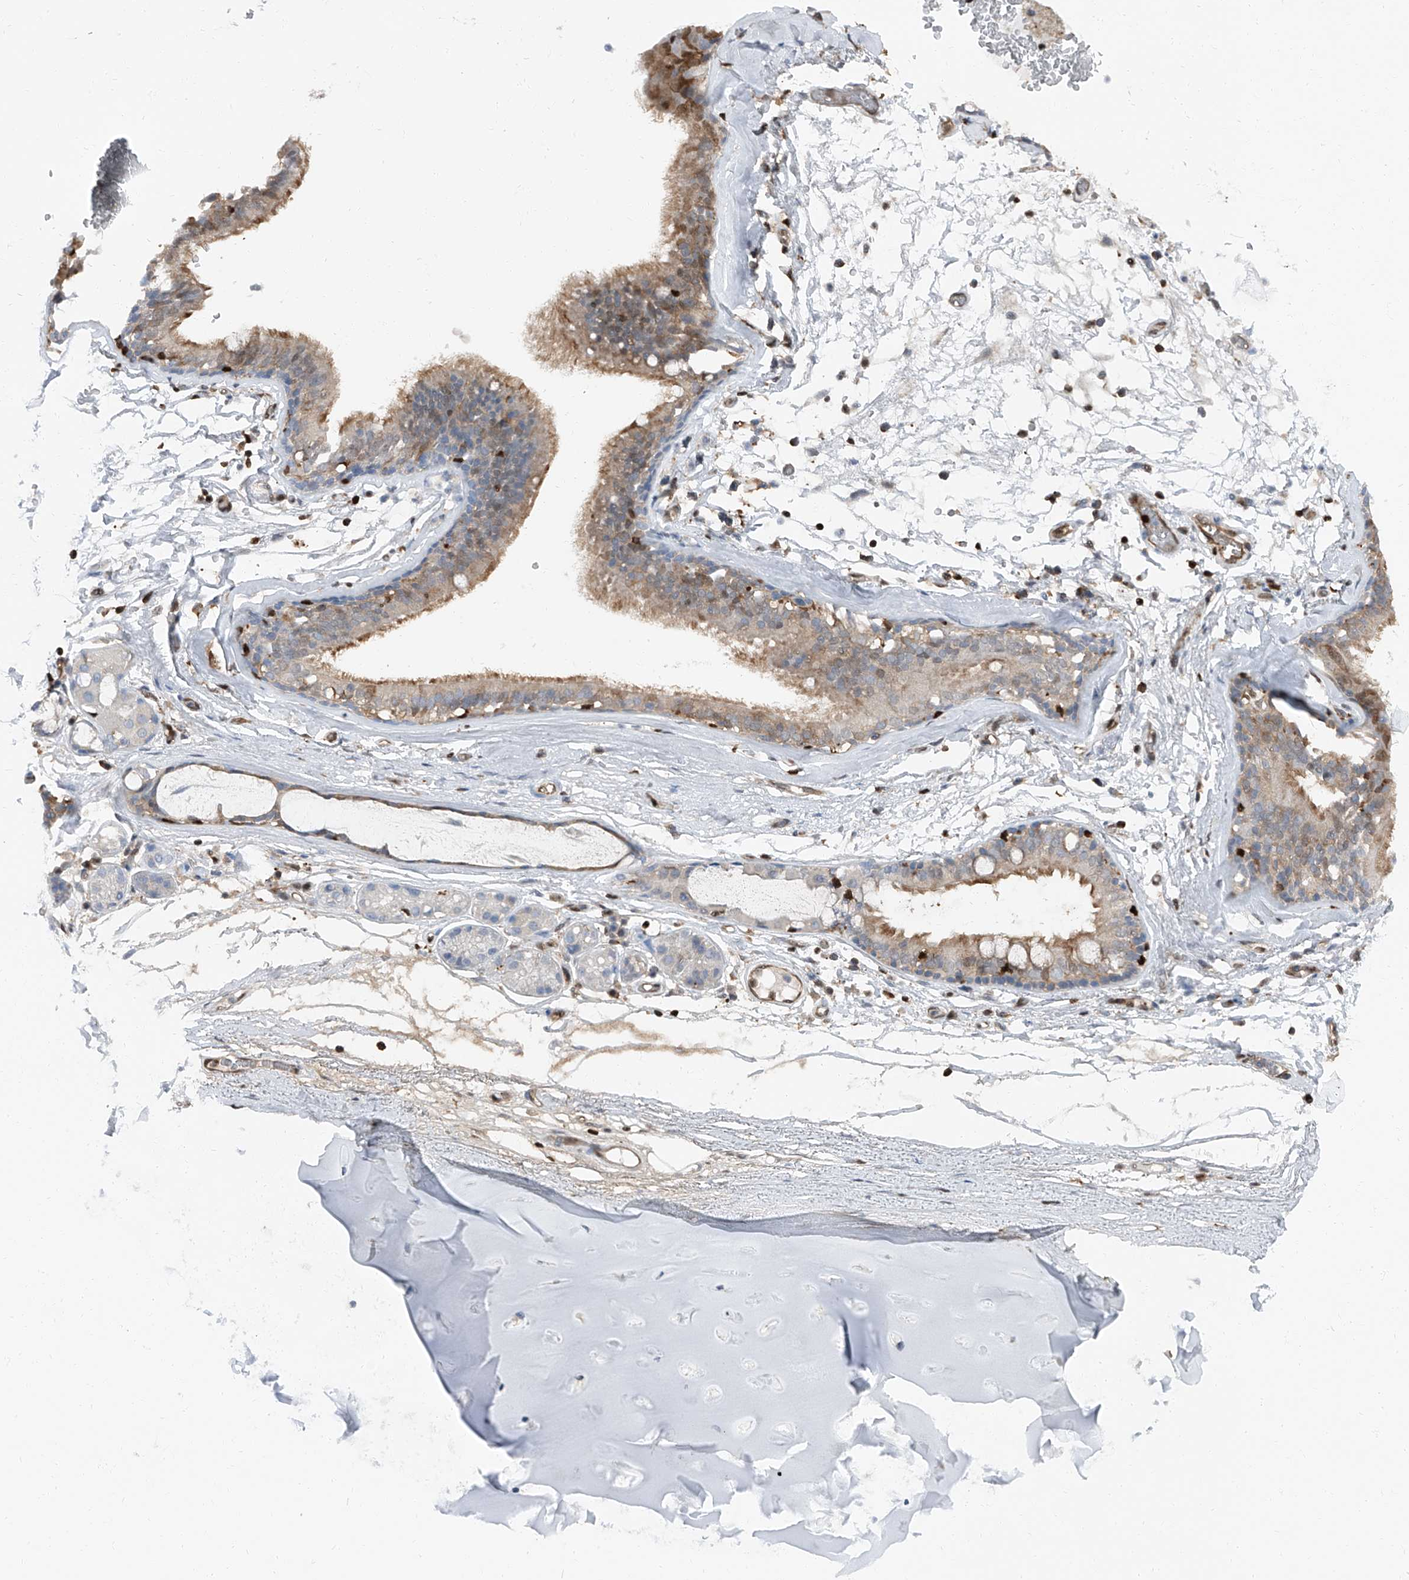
{"staining": {"intensity": "negative", "quantity": "none", "location": "none"}, "tissue": "adipose tissue", "cell_type": "Adipocytes", "image_type": "normal", "snomed": [{"axis": "morphology", "description": "Normal tissue, NOS"}, {"axis": "topography", "description": "Cartilage tissue"}], "caption": "DAB (3,3'-diaminobenzidine) immunohistochemical staining of benign human adipose tissue demonstrates no significant staining in adipocytes. (Brightfield microscopy of DAB (3,3'-diaminobenzidine) IHC at high magnification).", "gene": "PSMB10", "patient": {"sex": "female", "age": 63}}